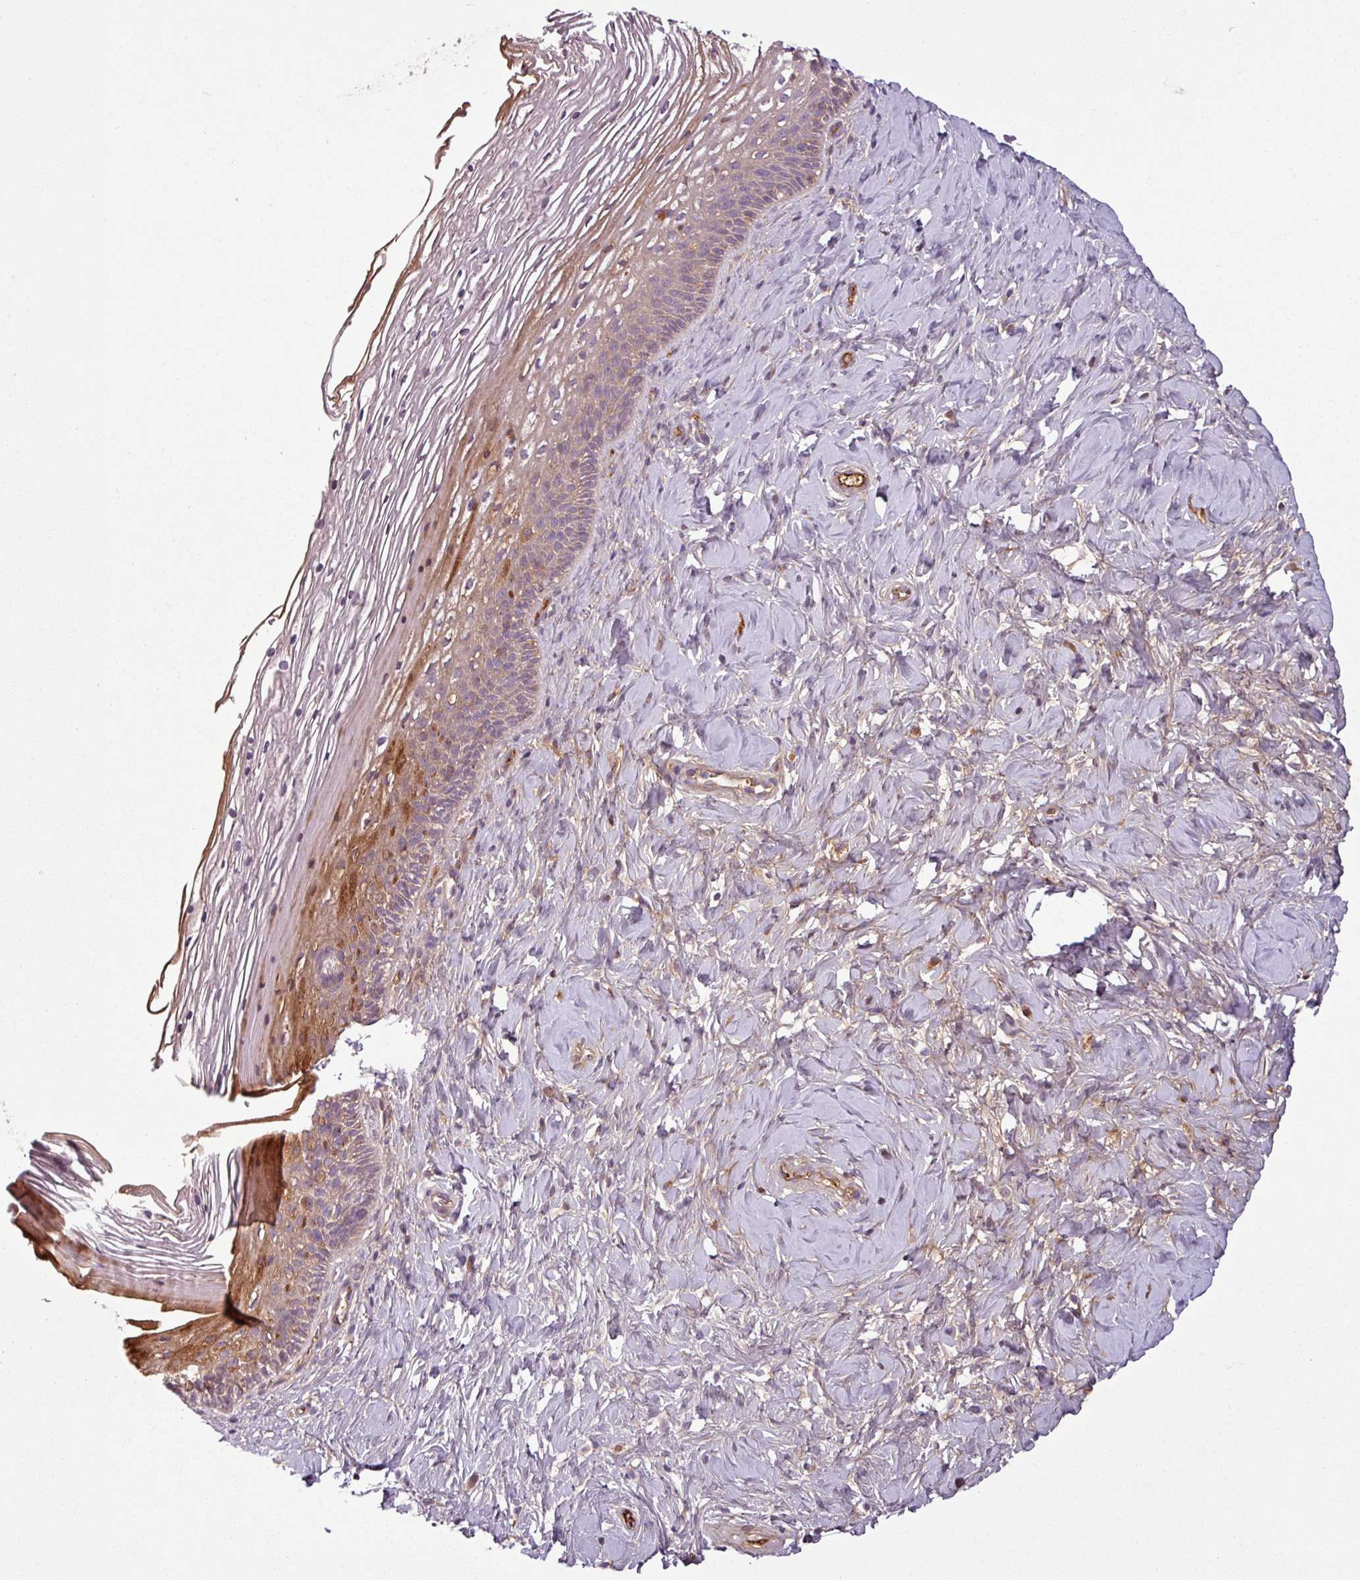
{"staining": {"intensity": "moderate", "quantity": "<25%", "location": "cytoplasmic/membranous"}, "tissue": "cervix", "cell_type": "Glandular cells", "image_type": "normal", "snomed": [{"axis": "morphology", "description": "Normal tissue, NOS"}, {"axis": "topography", "description": "Cervix"}], "caption": "Glandular cells reveal moderate cytoplasmic/membranous expression in about <25% of cells in normal cervix. (DAB (3,3'-diaminobenzidine) = brown stain, brightfield microscopy at high magnification).", "gene": "C4A", "patient": {"sex": "female", "age": 36}}